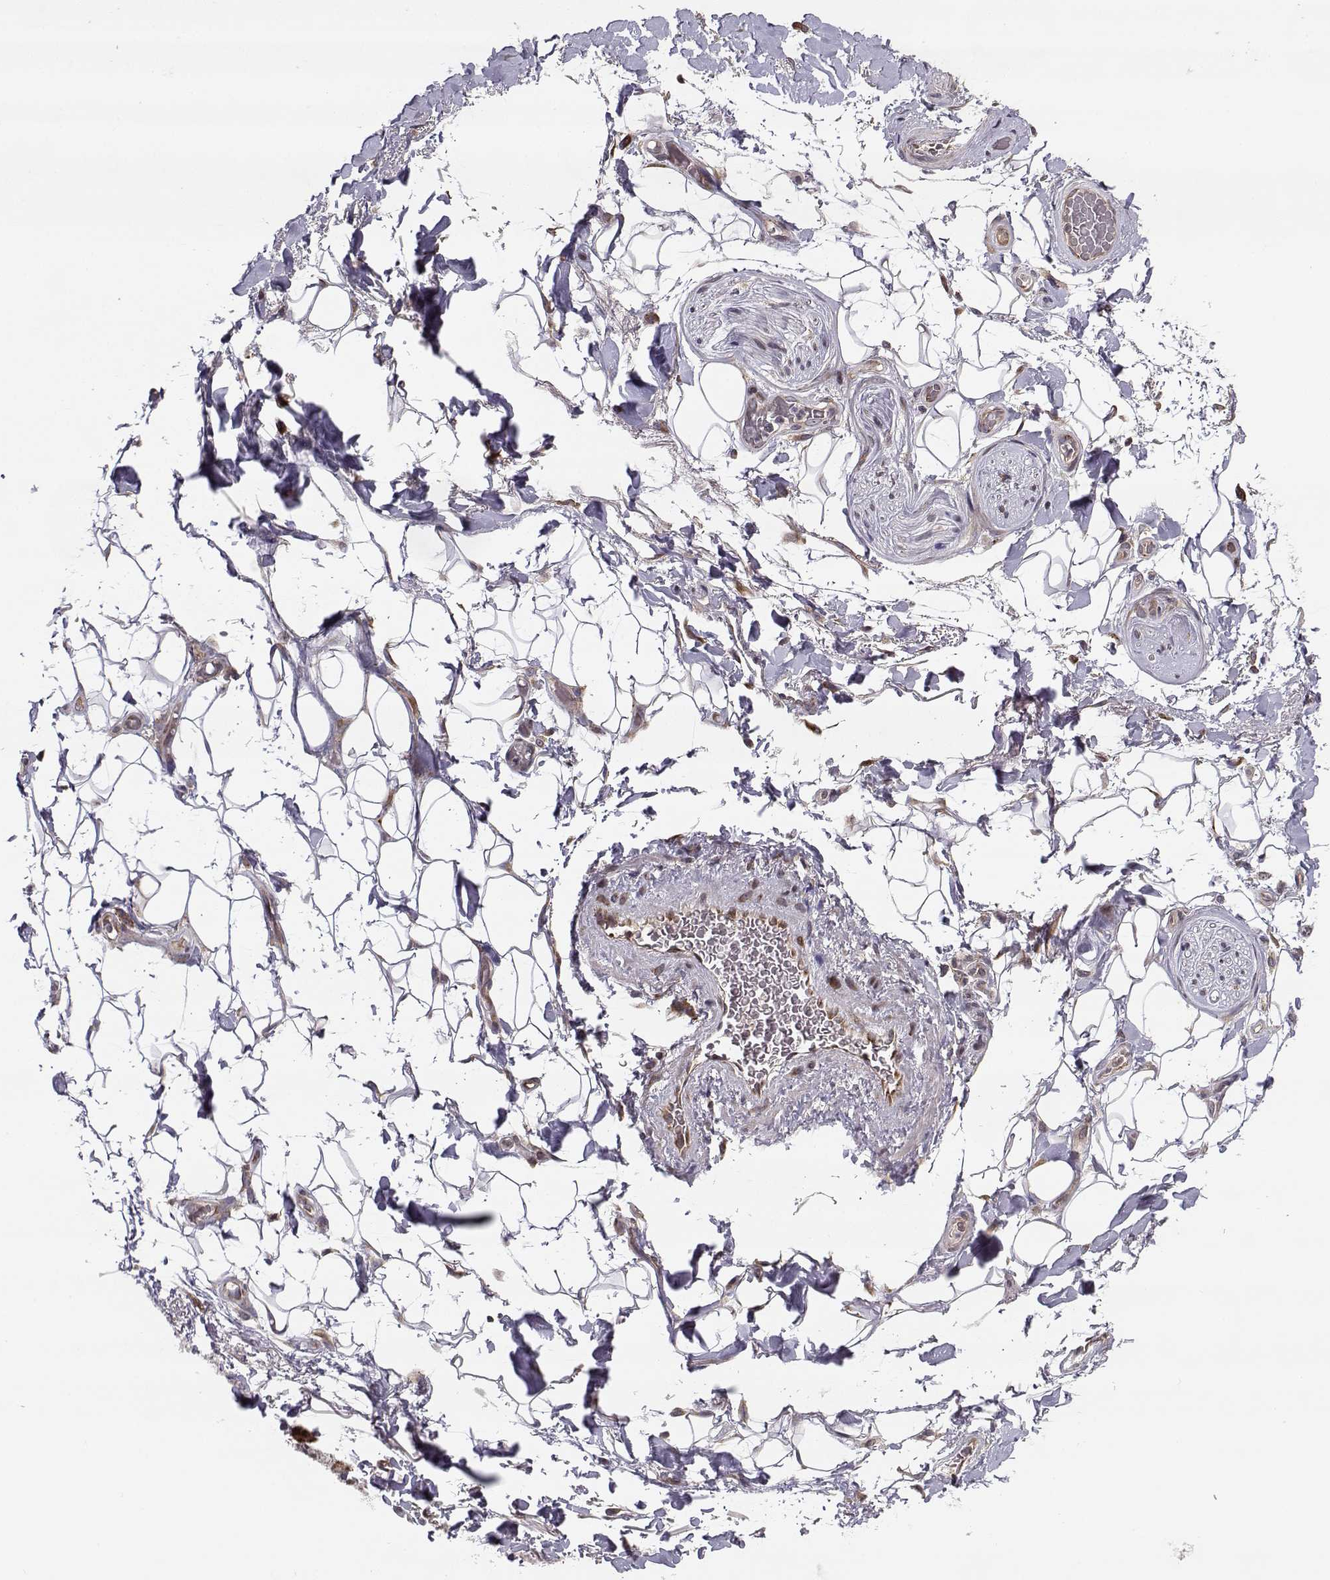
{"staining": {"intensity": "weak", "quantity": "<25%", "location": "cytoplasmic/membranous"}, "tissue": "adipose tissue", "cell_type": "Adipocytes", "image_type": "normal", "snomed": [{"axis": "morphology", "description": "Normal tissue, NOS"}, {"axis": "topography", "description": "Anal"}, {"axis": "topography", "description": "Peripheral nerve tissue"}], "caption": "A high-resolution micrograph shows immunohistochemistry (IHC) staining of unremarkable adipose tissue, which exhibits no significant staining in adipocytes.", "gene": "RPL31", "patient": {"sex": "male", "age": 53}}